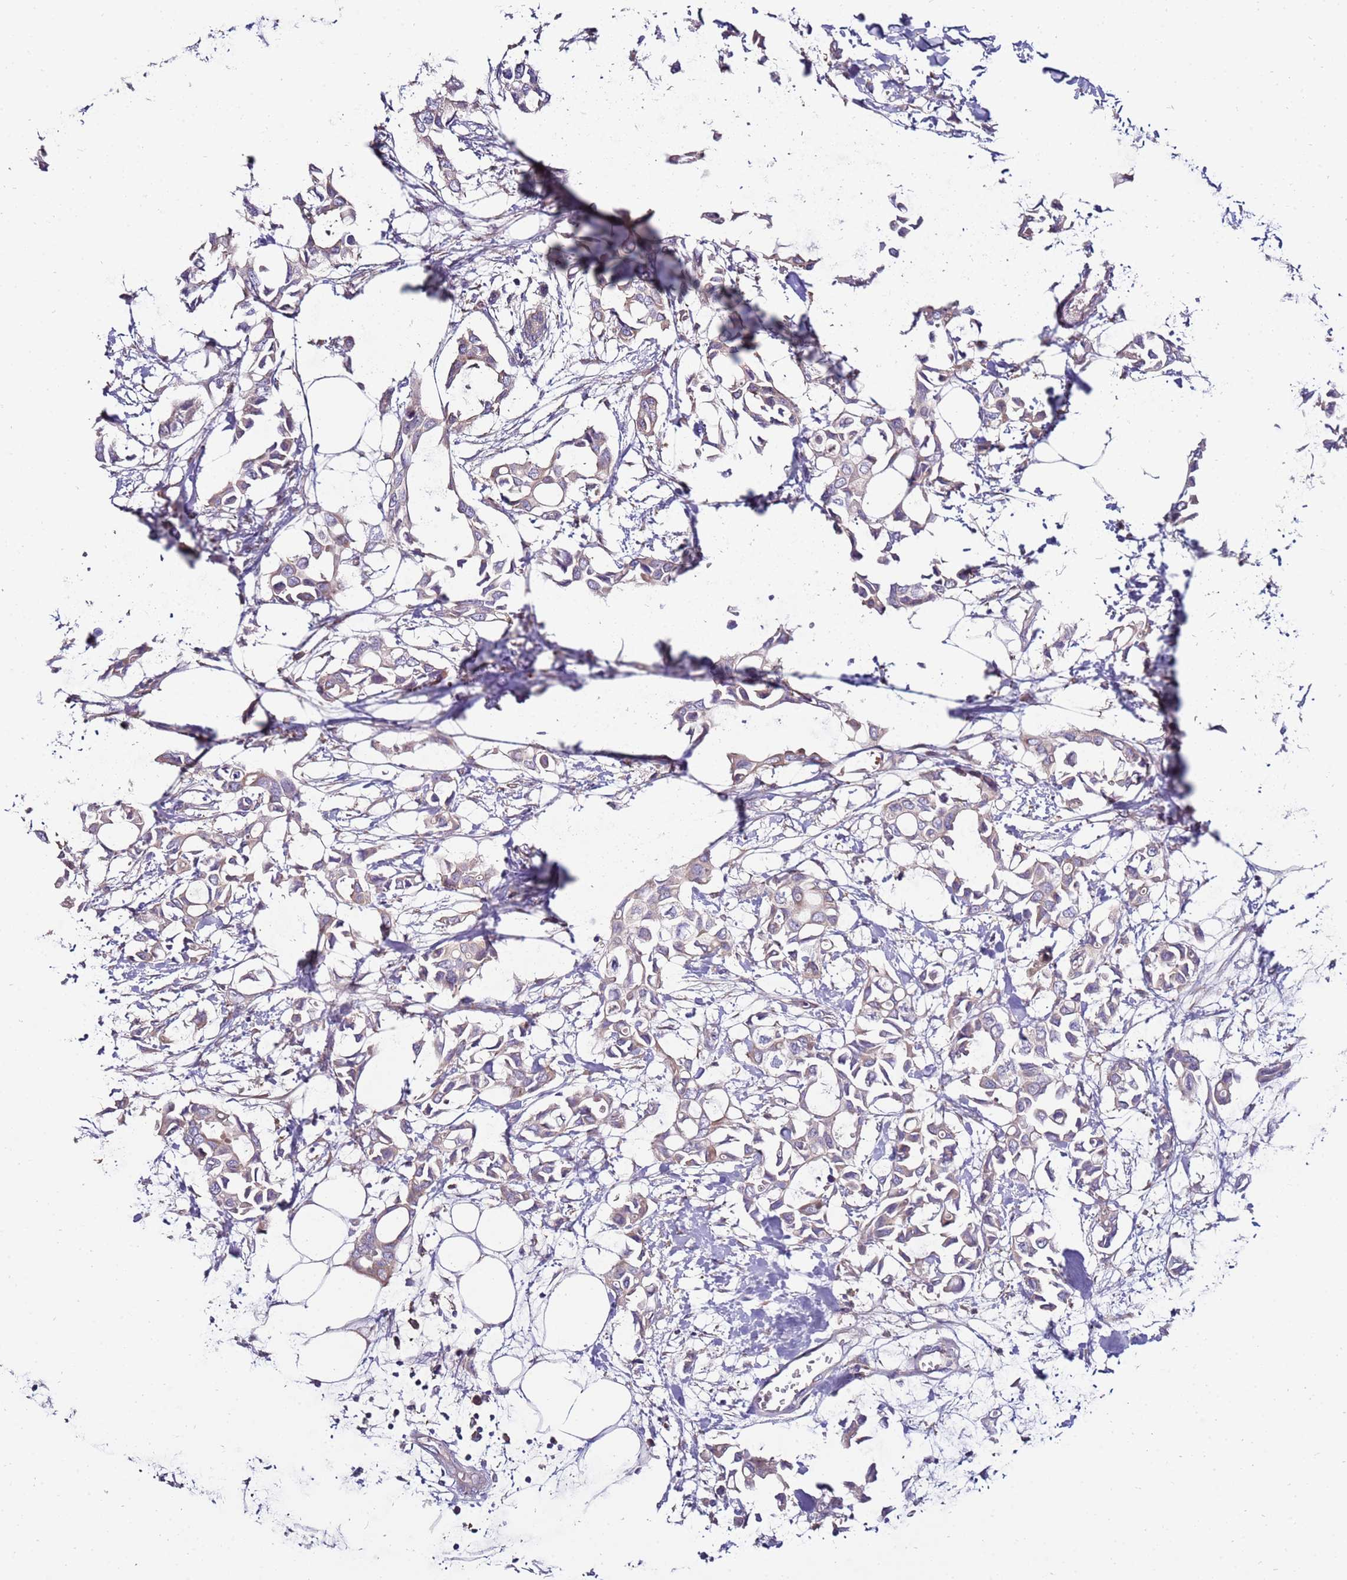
{"staining": {"intensity": "moderate", "quantity": "25%-75%", "location": "cytoplasmic/membranous"}, "tissue": "breast cancer", "cell_type": "Tumor cells", "image_type": "cancer", "snomed": [{"axis": "morphology", "description": "Duct carcinoma"}, {"axis": "topography", "description": "Breast"}], "caption": "Human breast cancer stained with a protein marker exhibits moderate staining in tumor cells.", "gene": "GPN3", "patient": {"sex": "female", "age": 41}}